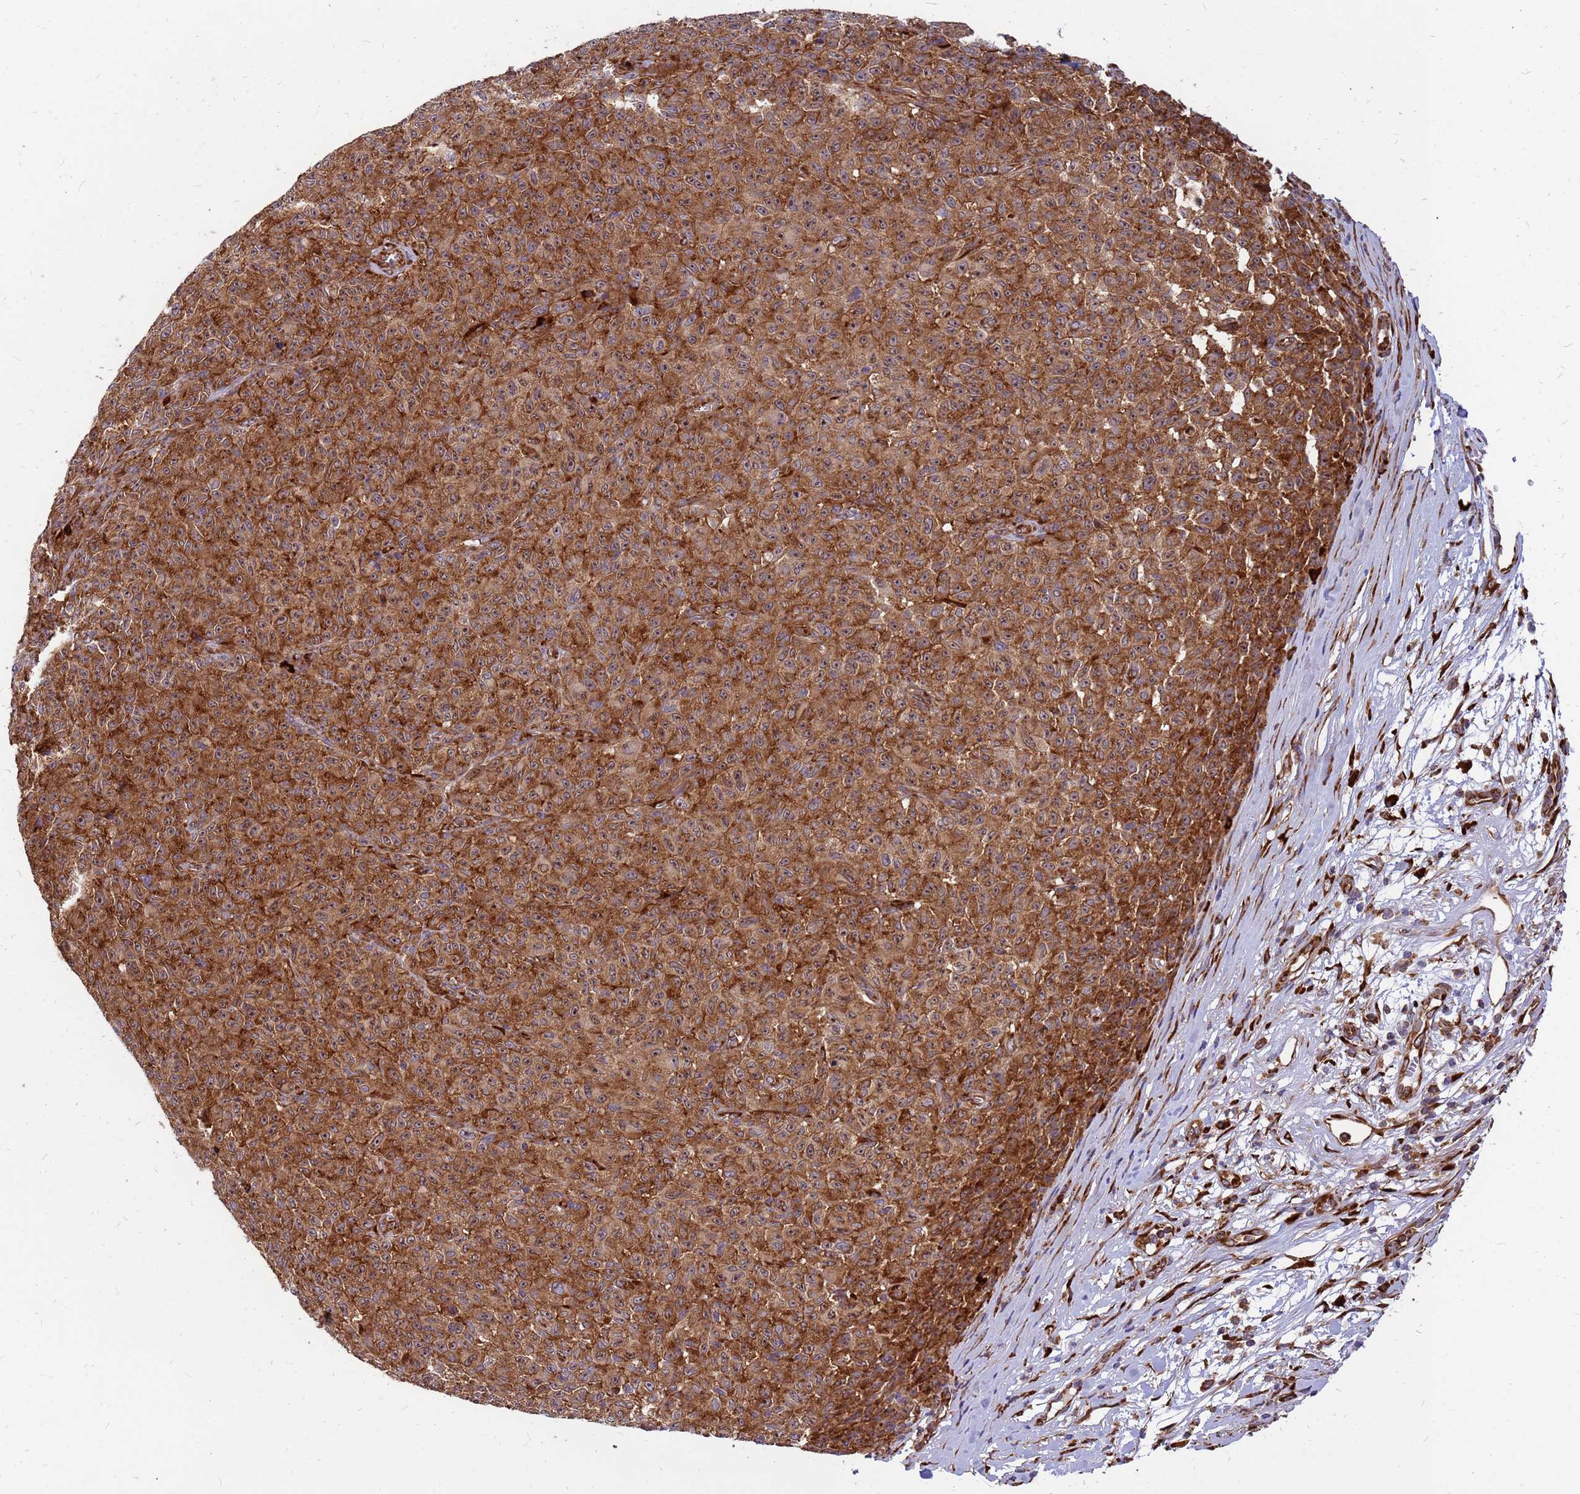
{"staining": {"intensity": "moderate", "quantity": ">75%", "location": "cytoplasmic/membranous"}, "tissue": "melanoma", "cell_type": "Tumor cells", "image_type": "cancer", "snomed": [{"axis": "morphology", "description": "Malignant melanoma, NOS"}, {"axis": "topography", "description": "Skin"}], "caption": "A brown stain highlights moderate cytoplasmic/membranous positivity of a protein in melanoma tumor cells.", "gene": "RPL8", "patient": {"sex": "female", "age": 82}}